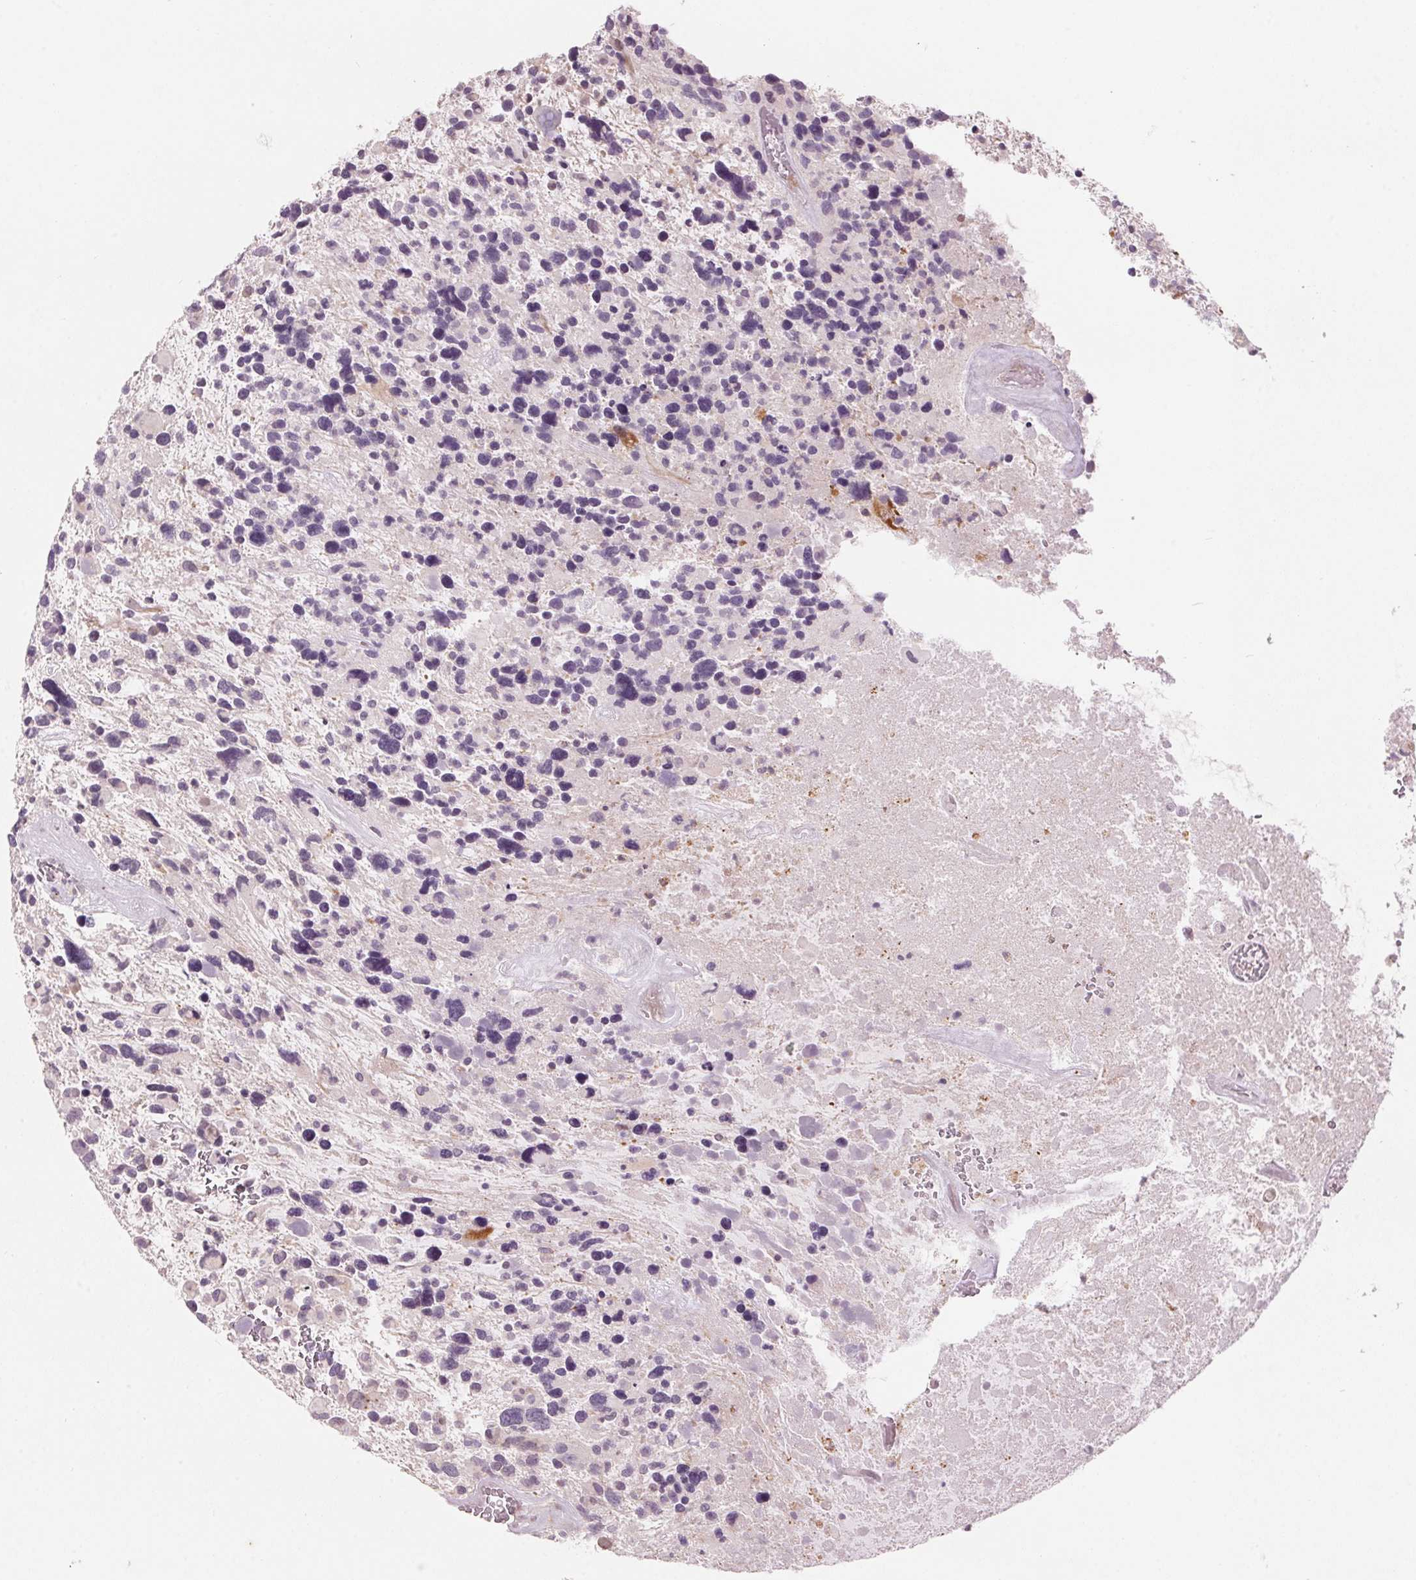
{"staining": {"intensity": "negative", "quantity": "none", "location": "none"}, "tissue": "glioma", "cell_type": "Tumor cells", "image_type": "cancer", "snomed": [{"axis": "morphology", "description": "Glioma, malignant, High grade"}, {"axis": "topography", "description": "Brain"}], "caption": "Micrograph shows no significant protein staining in tumor cells of malignant high-grade glioma.", "gene": "TMED6", "patient": {"sex": "male", "age": 49}}